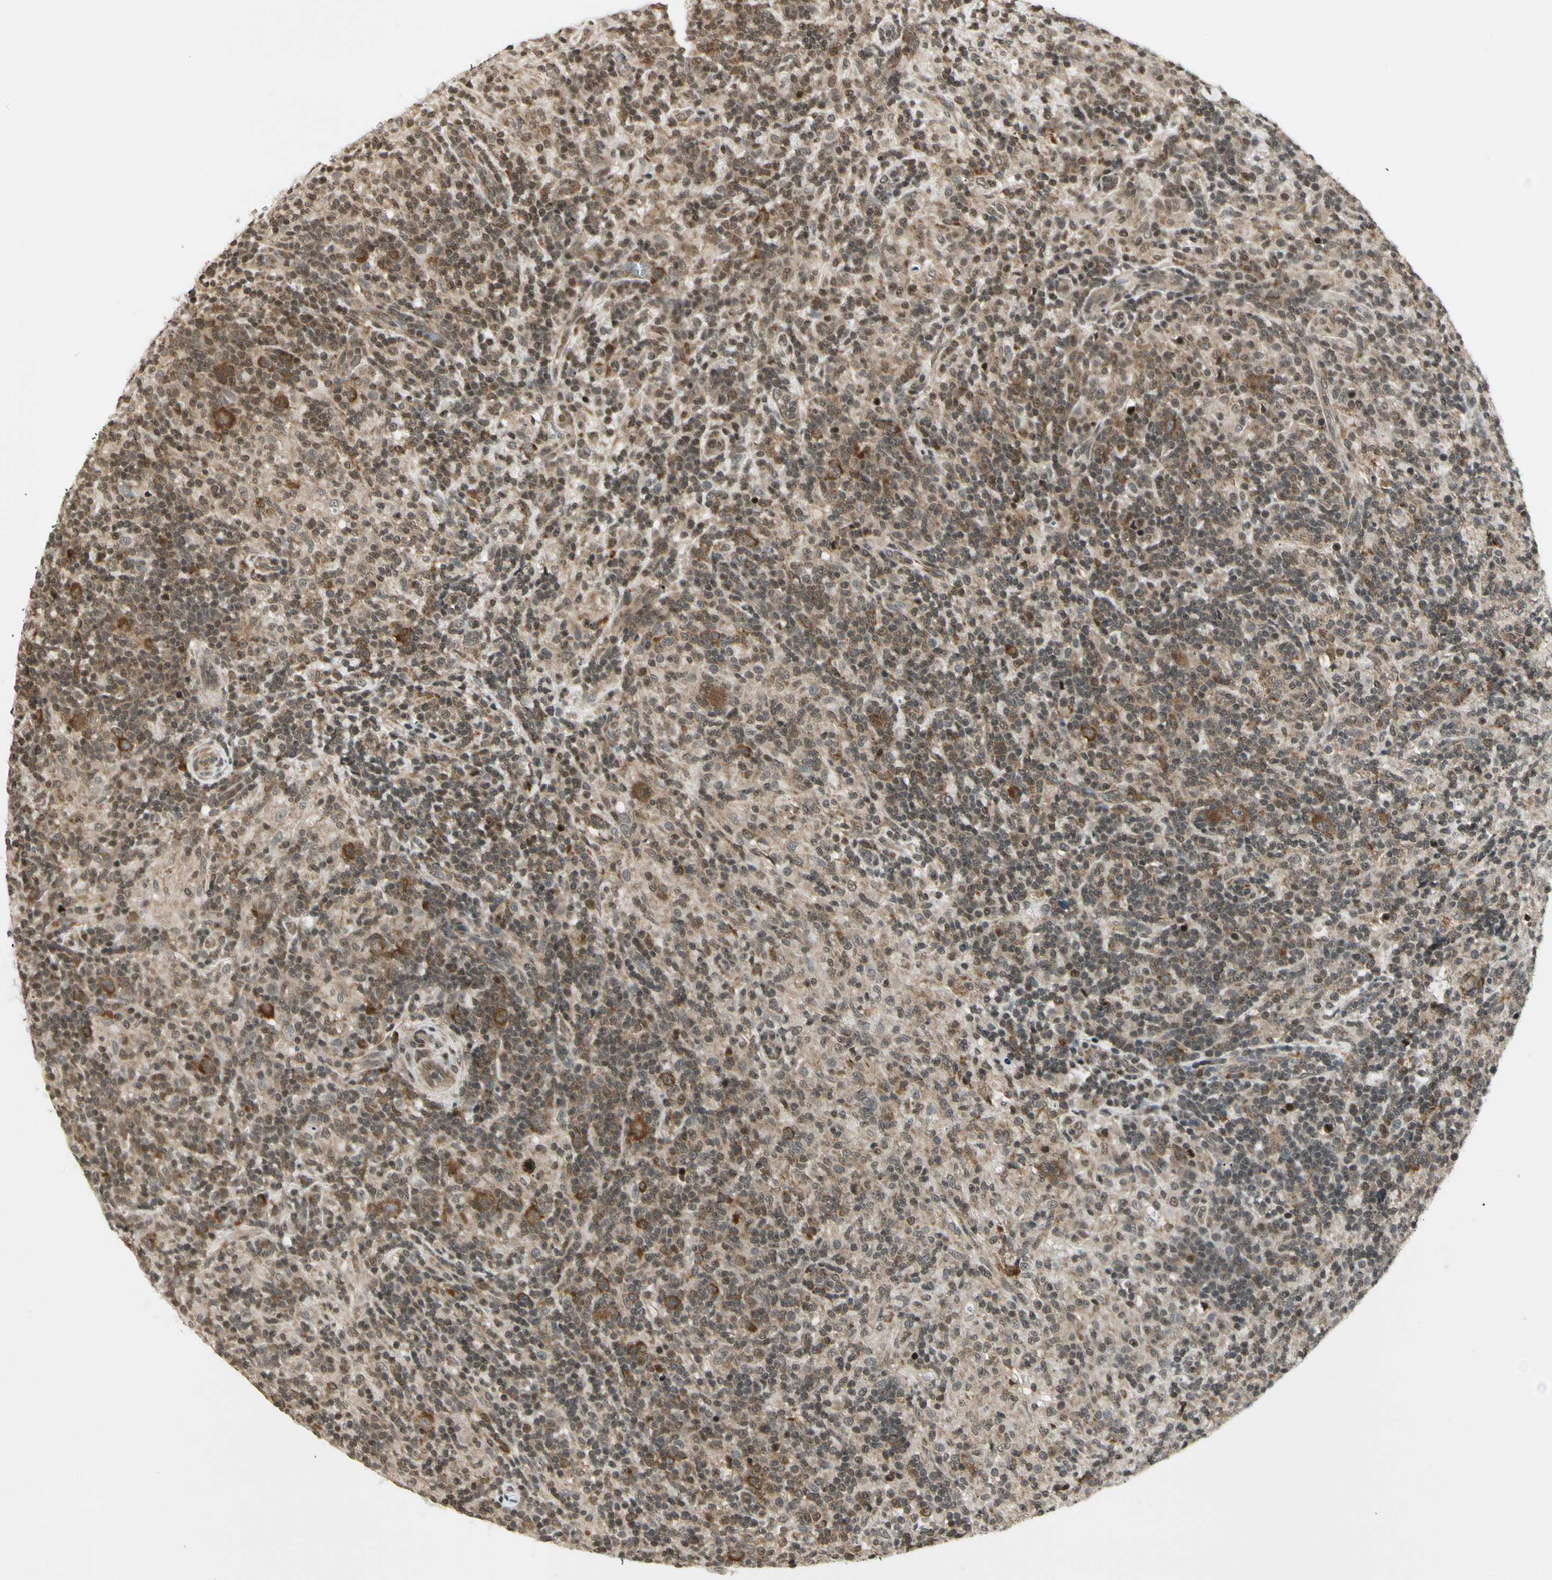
{"staining": {"intensity": "moderate", "quantity": "25%-75%", "location": "cytoplasmic/membranous"}, "tissue": "lymphoma", "cell_type": "Tumor cells", "image_type": "cancer", "snomed": [{"axis": "morphology", "description": "Hodgkin's disease, NOS"}, {"axis": "topography", "description": "Lymph node"}], "caption": "Protein expression analysis of human lymphoma reveals moderate cytoplasmic/membranous expression in about 25%-75% of tumor cells.", "gene": "SMN2", "patient": {"sex": "male", "age": 70}}